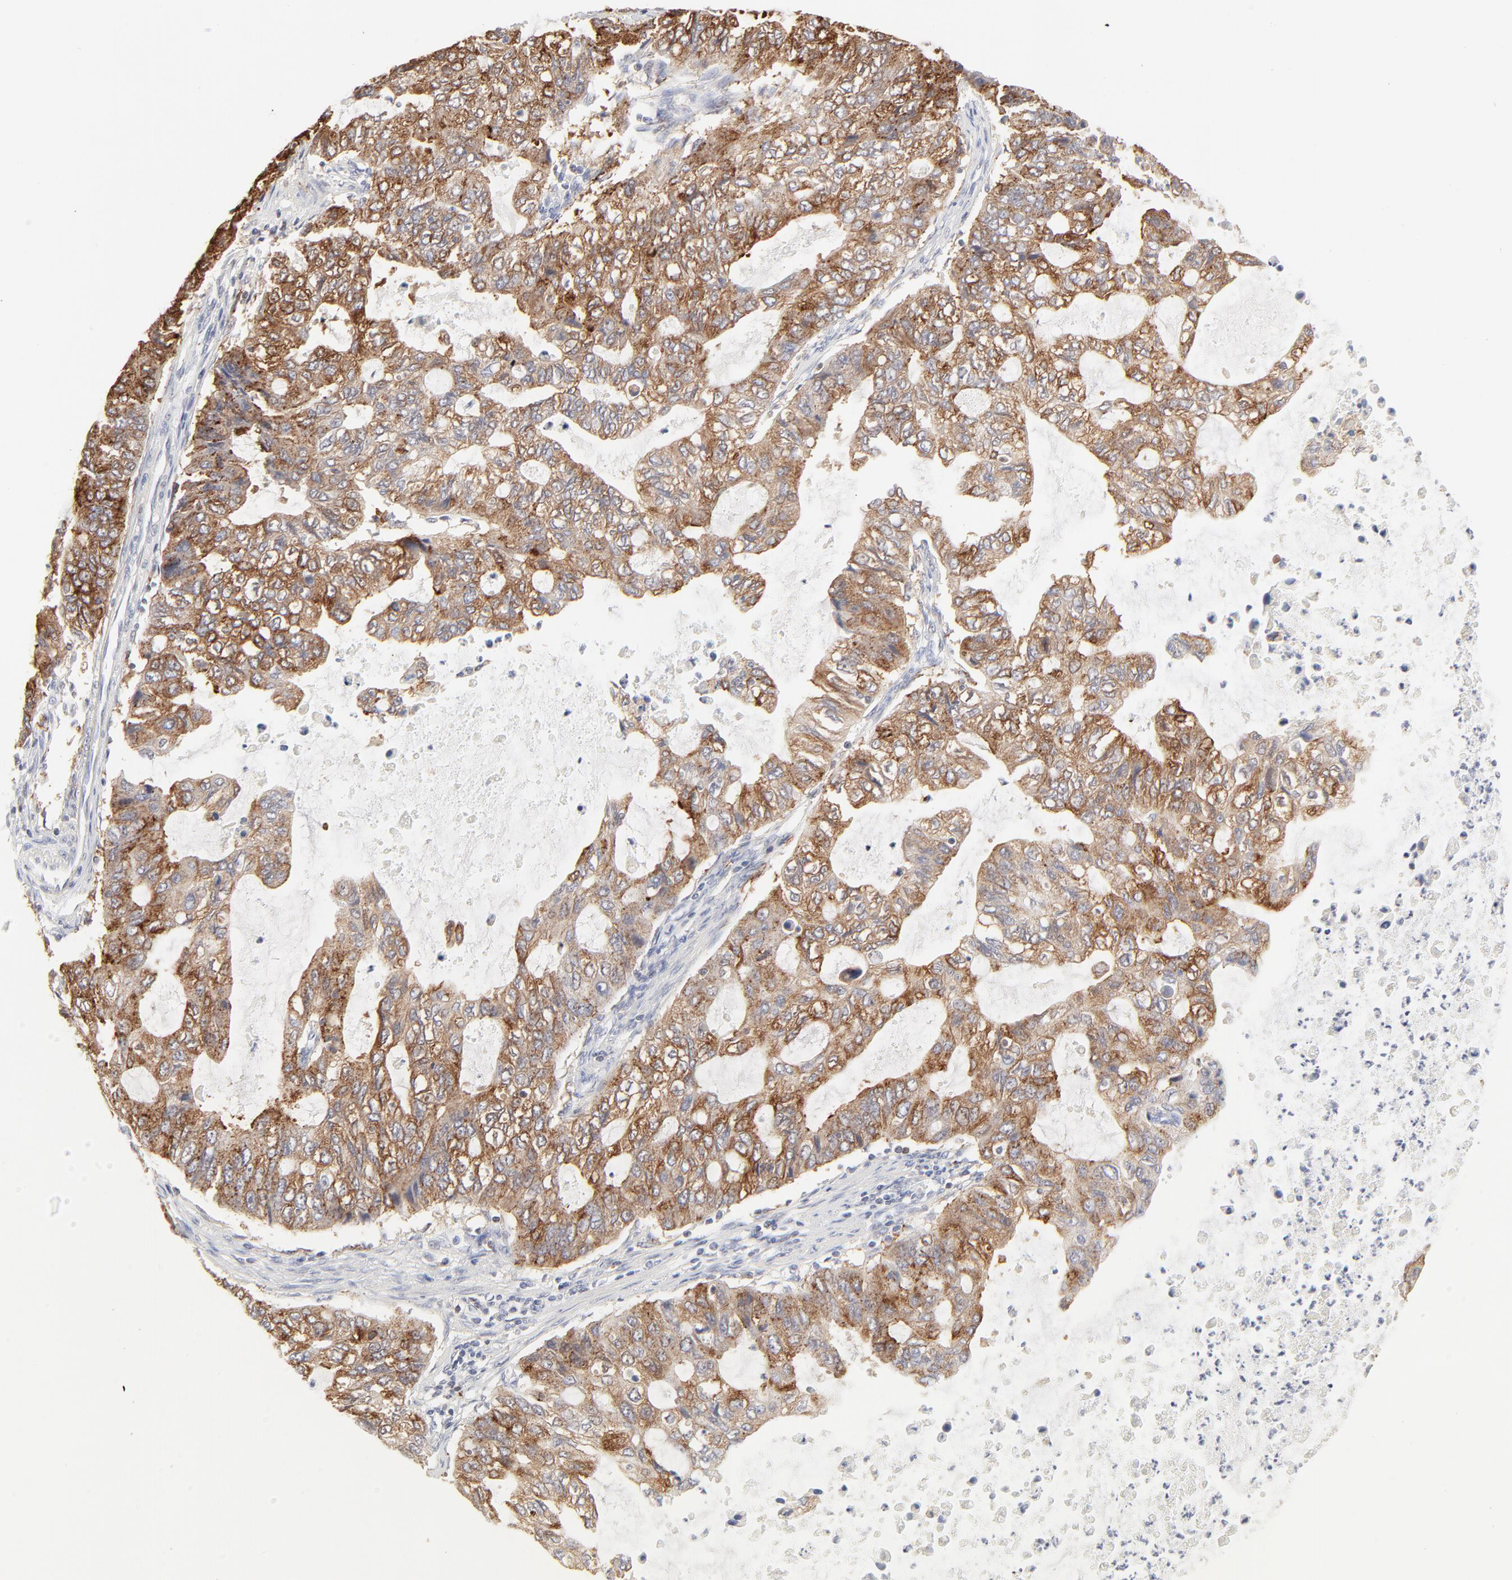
{"staining": {"intensity": "moderate", "quantity": ">75%", "location": "cytoplasmic/membranous"}, "tissue": "stomach cancer", "cell_type": "Tumor cells", "image_type": "cancer", "snomed": [{"axis": "morphology", "description": "Adenocarcinoma, NOS"}, {"axis": "topography", "description": "Stomach, upper"}], "caption": "Stomach cancer stained with a protein marker shows moderate staining in tumor cells.", "gene": "CDK6", "patient": {"sex": "female", "age": 52}}